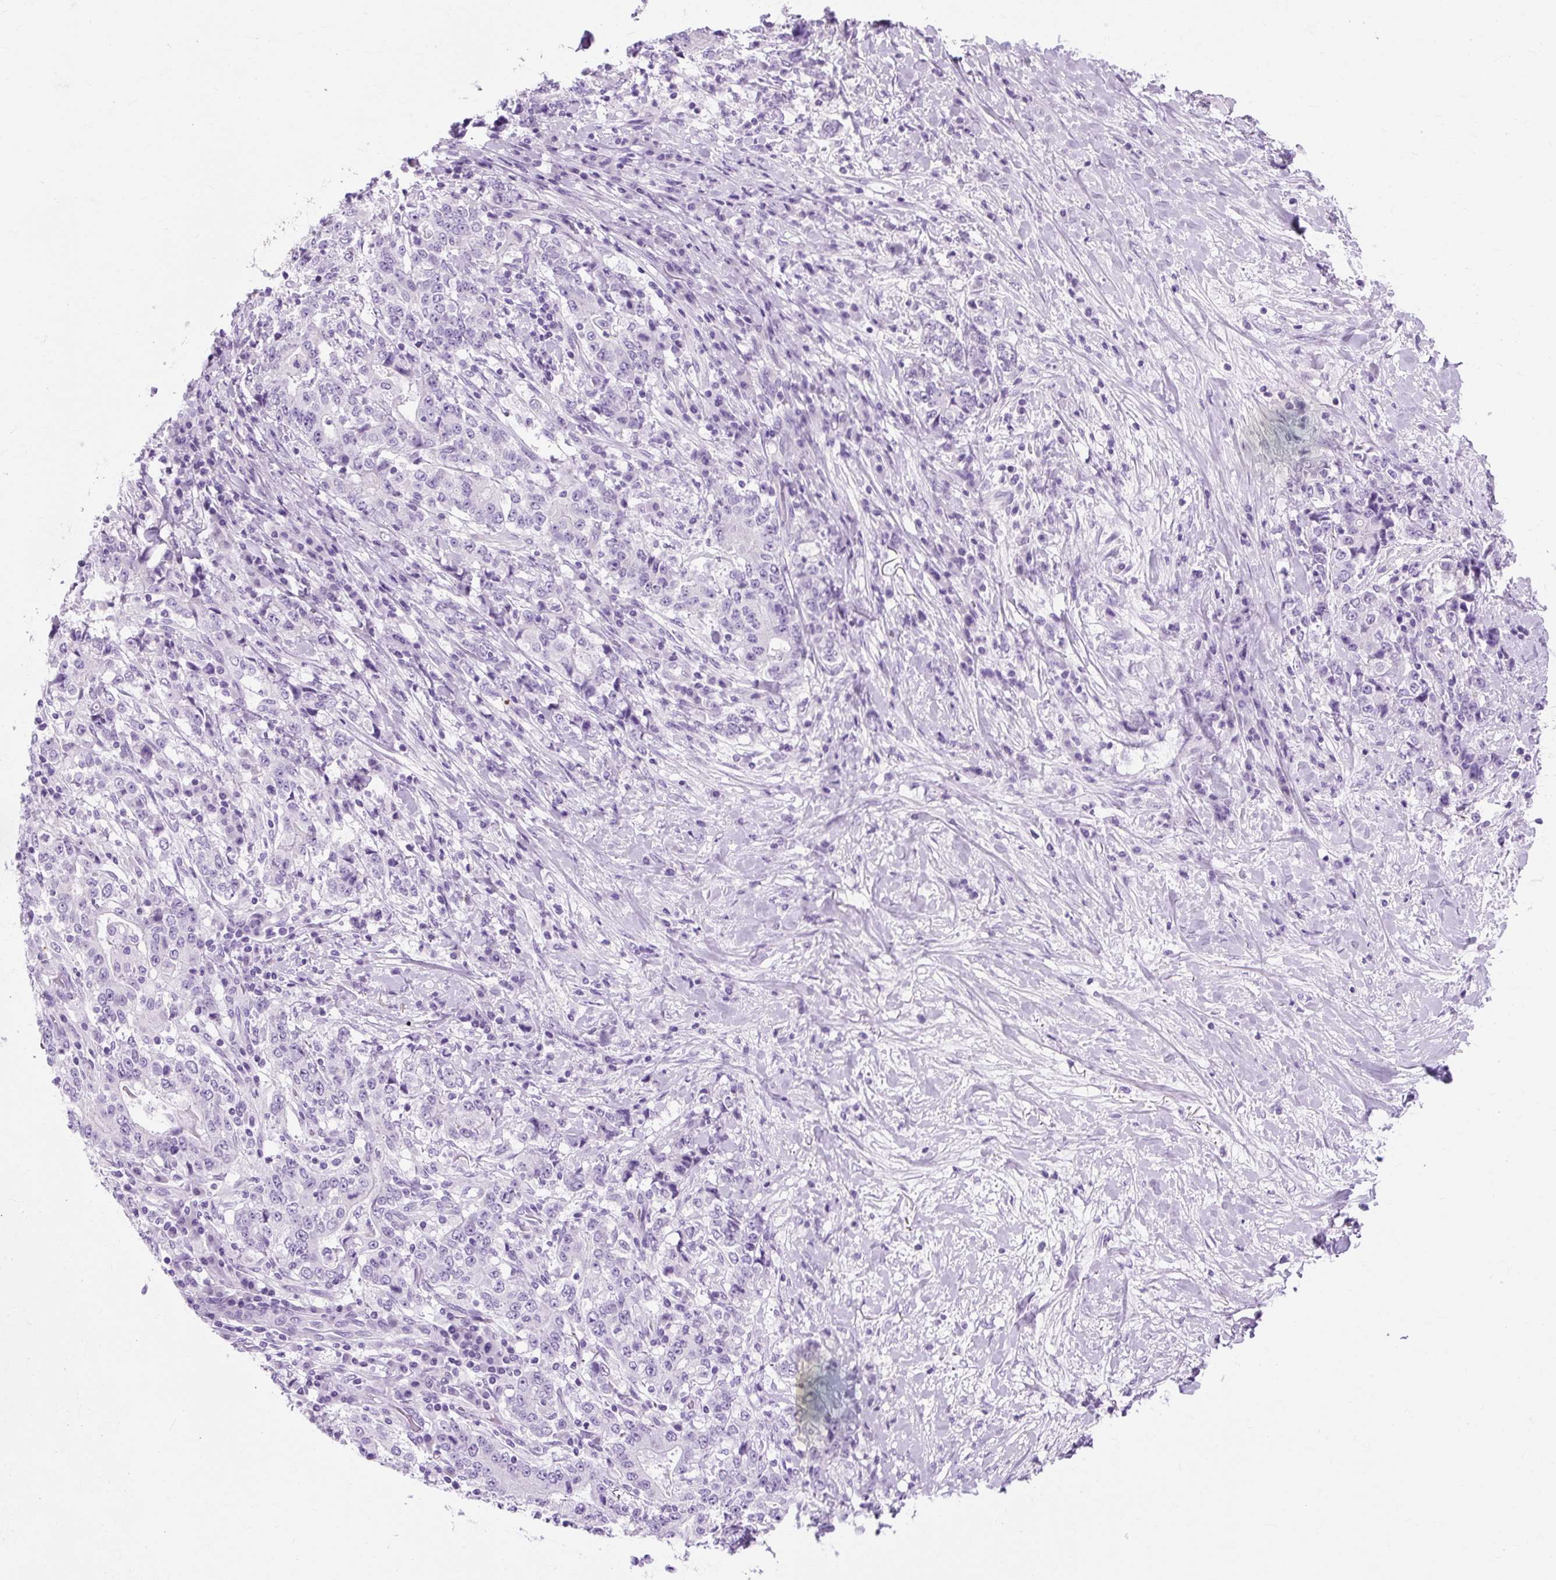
{"staining": {"intensity": "negative", "quantity": "none", "location": "none"}, "tissue": "stomach cancer", "cell_type": "Tumor cells", "image_type": "cancer", "snomed": [{"axis": "morphology", "description": "Normal tissue, NOS"}, {"axis": "morphology", "description": "Adenocarcinoma, NOS"}, {"axis": "topography", "description": "Stomach, upper"}, {"axis": "topography", "description": "Stomach"}], "caption": "Tumor cells show no significant protein positivity in stomach cancer (adenocarcinoma).", "gene": "TMEM89", "patient": {"sex": "male", "age": 59}}